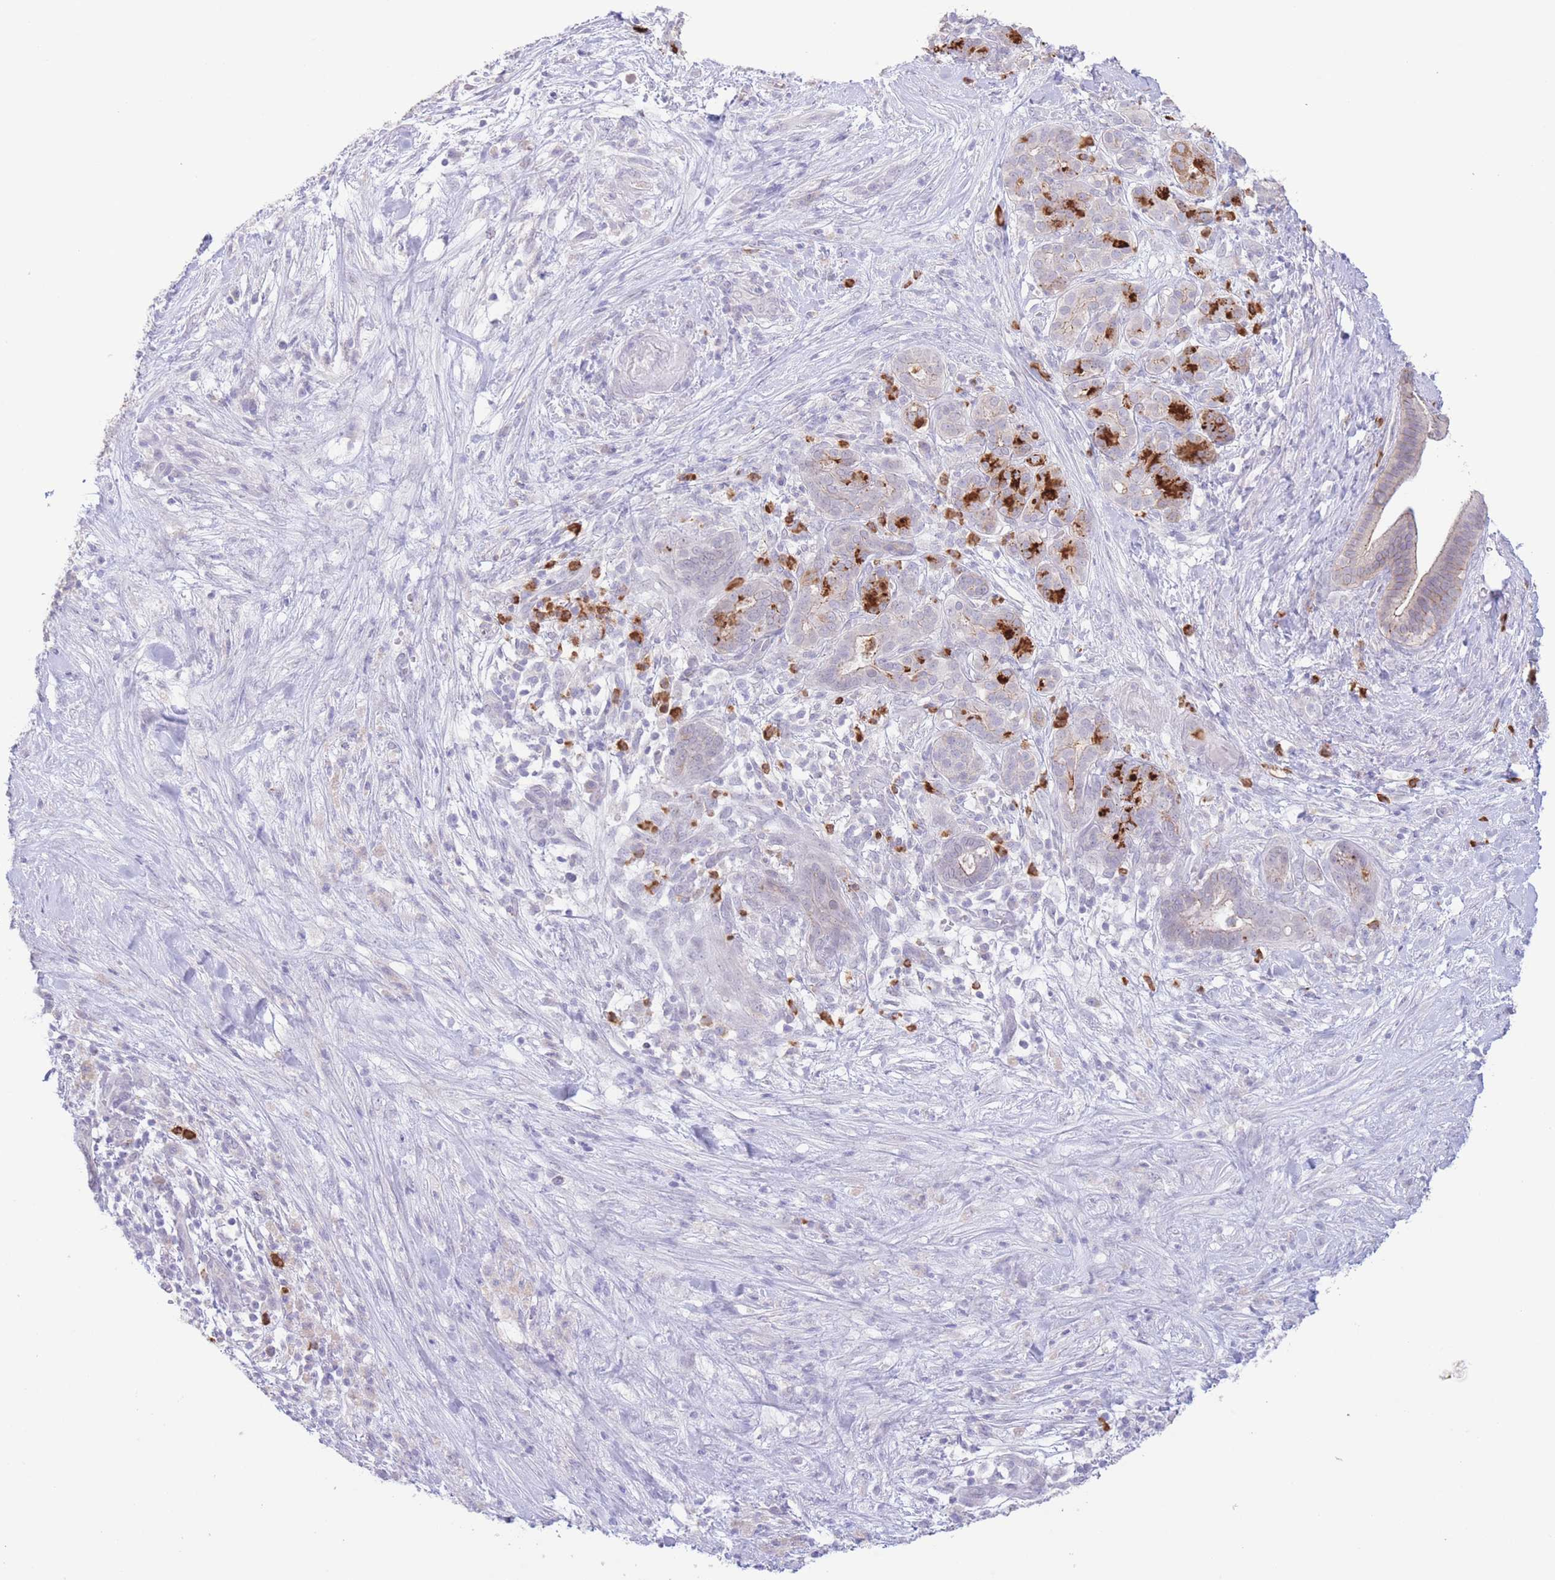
{"staining": {"intensity": "negative", "quantity": "none", "location": "none"}, "tissue": "pancreatic cancer", "cell_type": "Tumor cells", "image_type": "cancer", "snomed": [{"axis": "morphology", "description": "Adenocarcinoma, NOS"}, {"axis": "topography", "description": "Pancreas"}], "caption": "A histopathology image of pancreatic adenocarcinoma stained for a protein demonstrates no brown staining in tumor cells.", "gene": "LCLAT1", "patient": {"sex": "male", "age": 44}}